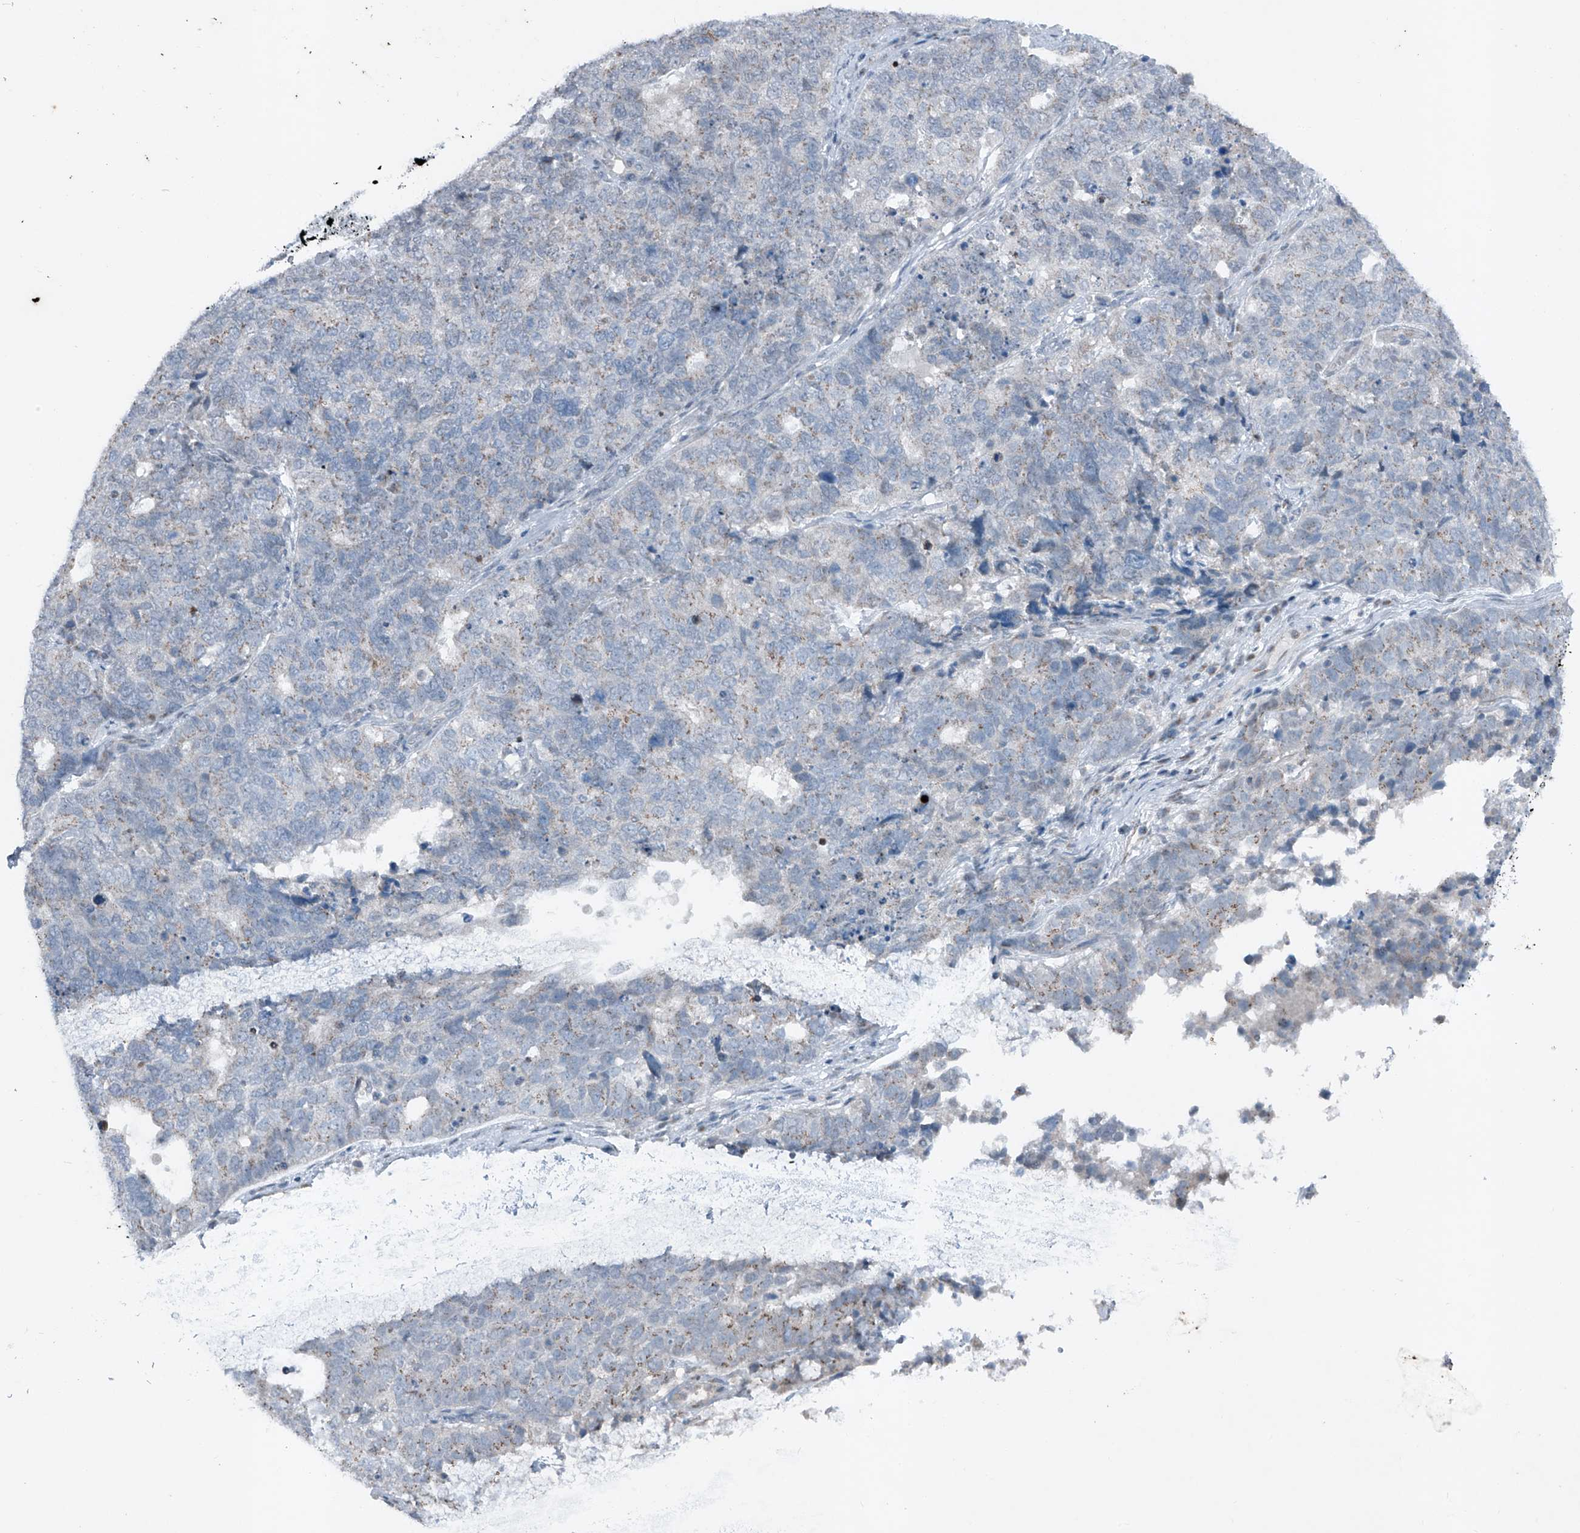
{"staining": {"intensity": "weak", "quantity": "25%-75%", "location": "cytoplasmic/membranous"}, "tissue": "cervical cancer", "cell_type": "Tumor cells", "image_type": "cancer", "snomed": [{"axis": "morphology", "description": "Squamous cell carcinoma, NOS"}, {"axis": "topography", "description": "Cervix"}], "caption": "This is a micrograph of immunohistochemistry (IHC) staining of squamous cell carcinoma (cervical), which shows weak staining in the cytoplasmic/membranous of tumor cells.", "gene": "DYRK1B", "patient": {"sex": "female", "age": 63}}